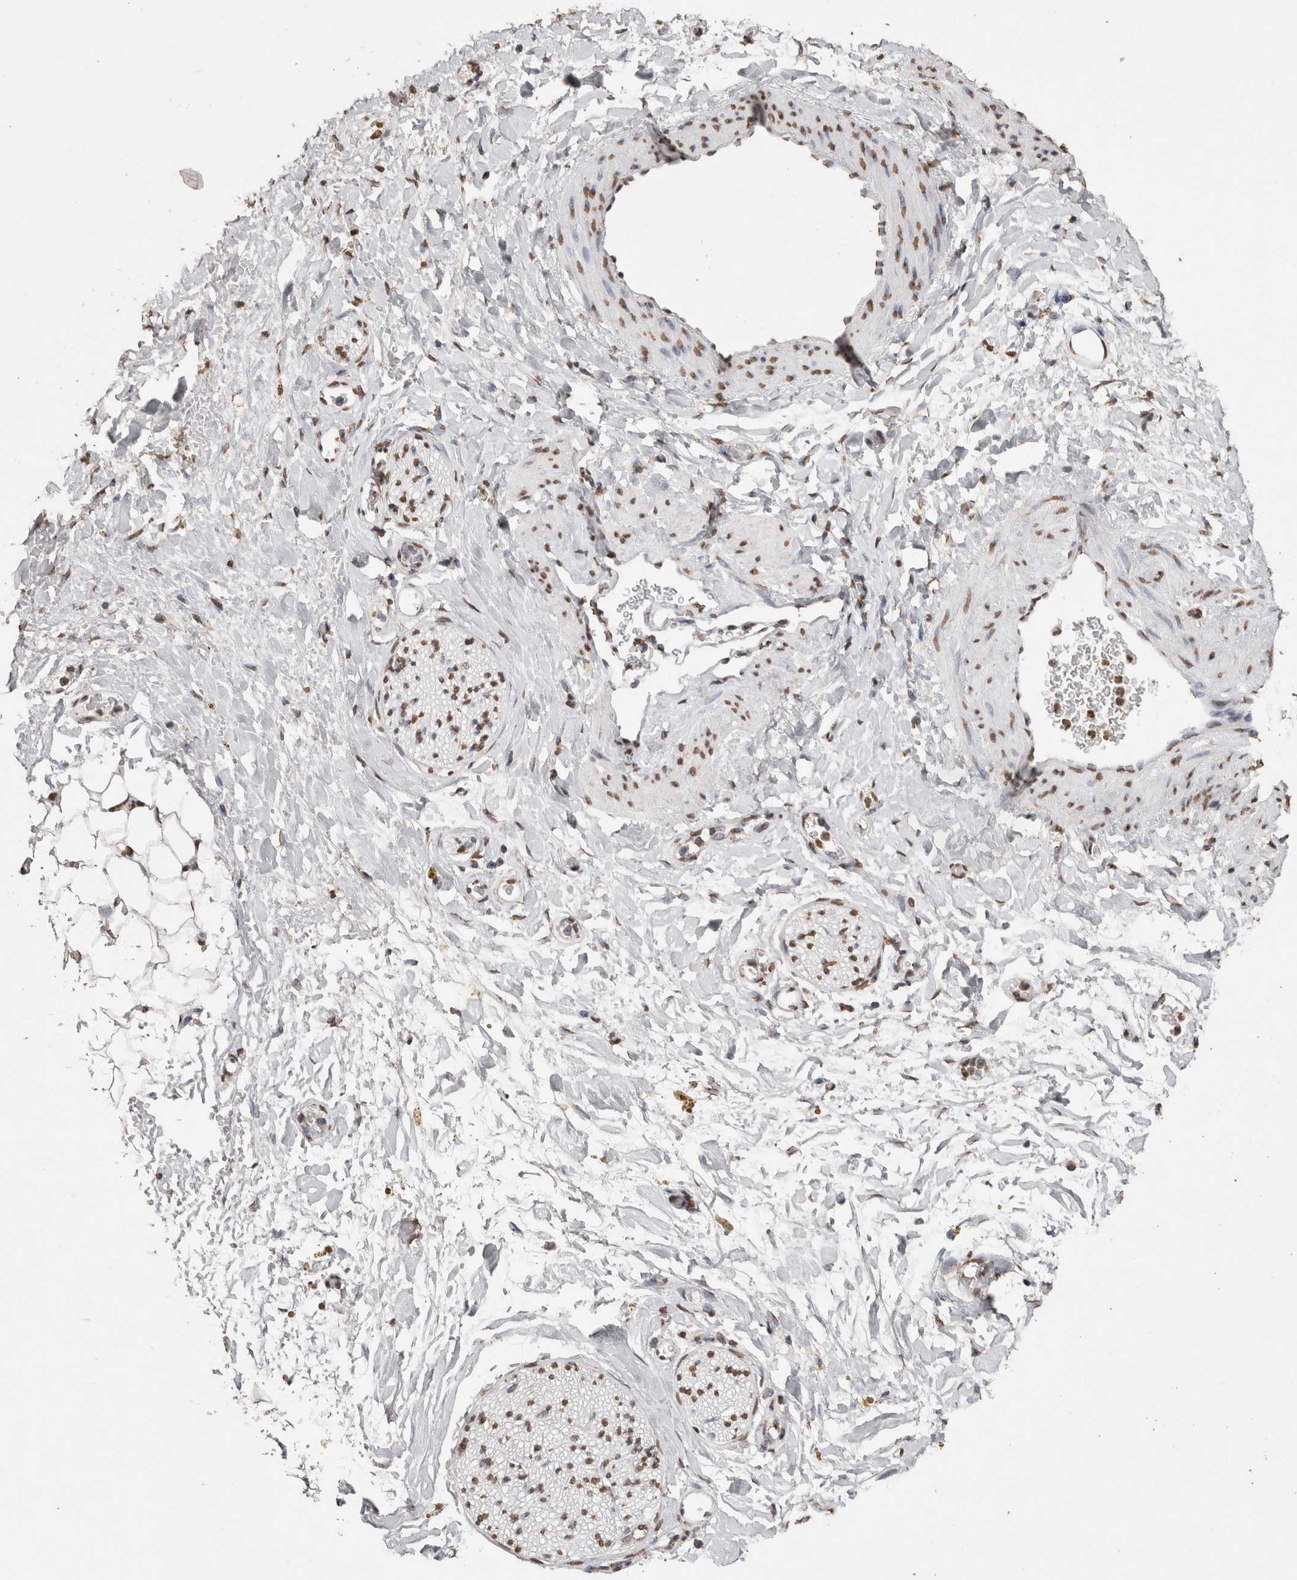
{"staining": {"intensity": "moderate", "quantity": ">75%", "location": "nuclear"}, "tissue": "adipose tissue", "cell_type": "Adipocytes", "image_type": "normal", "snomed": [{"axis": "morphology", "description": "Normal tissue, NOS"}, {"axis": "topography", "description": "Kidney"}, {"axis": "topography", "description": "Peripheral nerve tissue"}], "caption": "Moderate nuclear positivity for a protein is present in about >75% of adipocytes of normal adipose tissue using immunohistochemistry.", "gene": "NTHL1", "patient": {"sex": "male", "age": 7}}